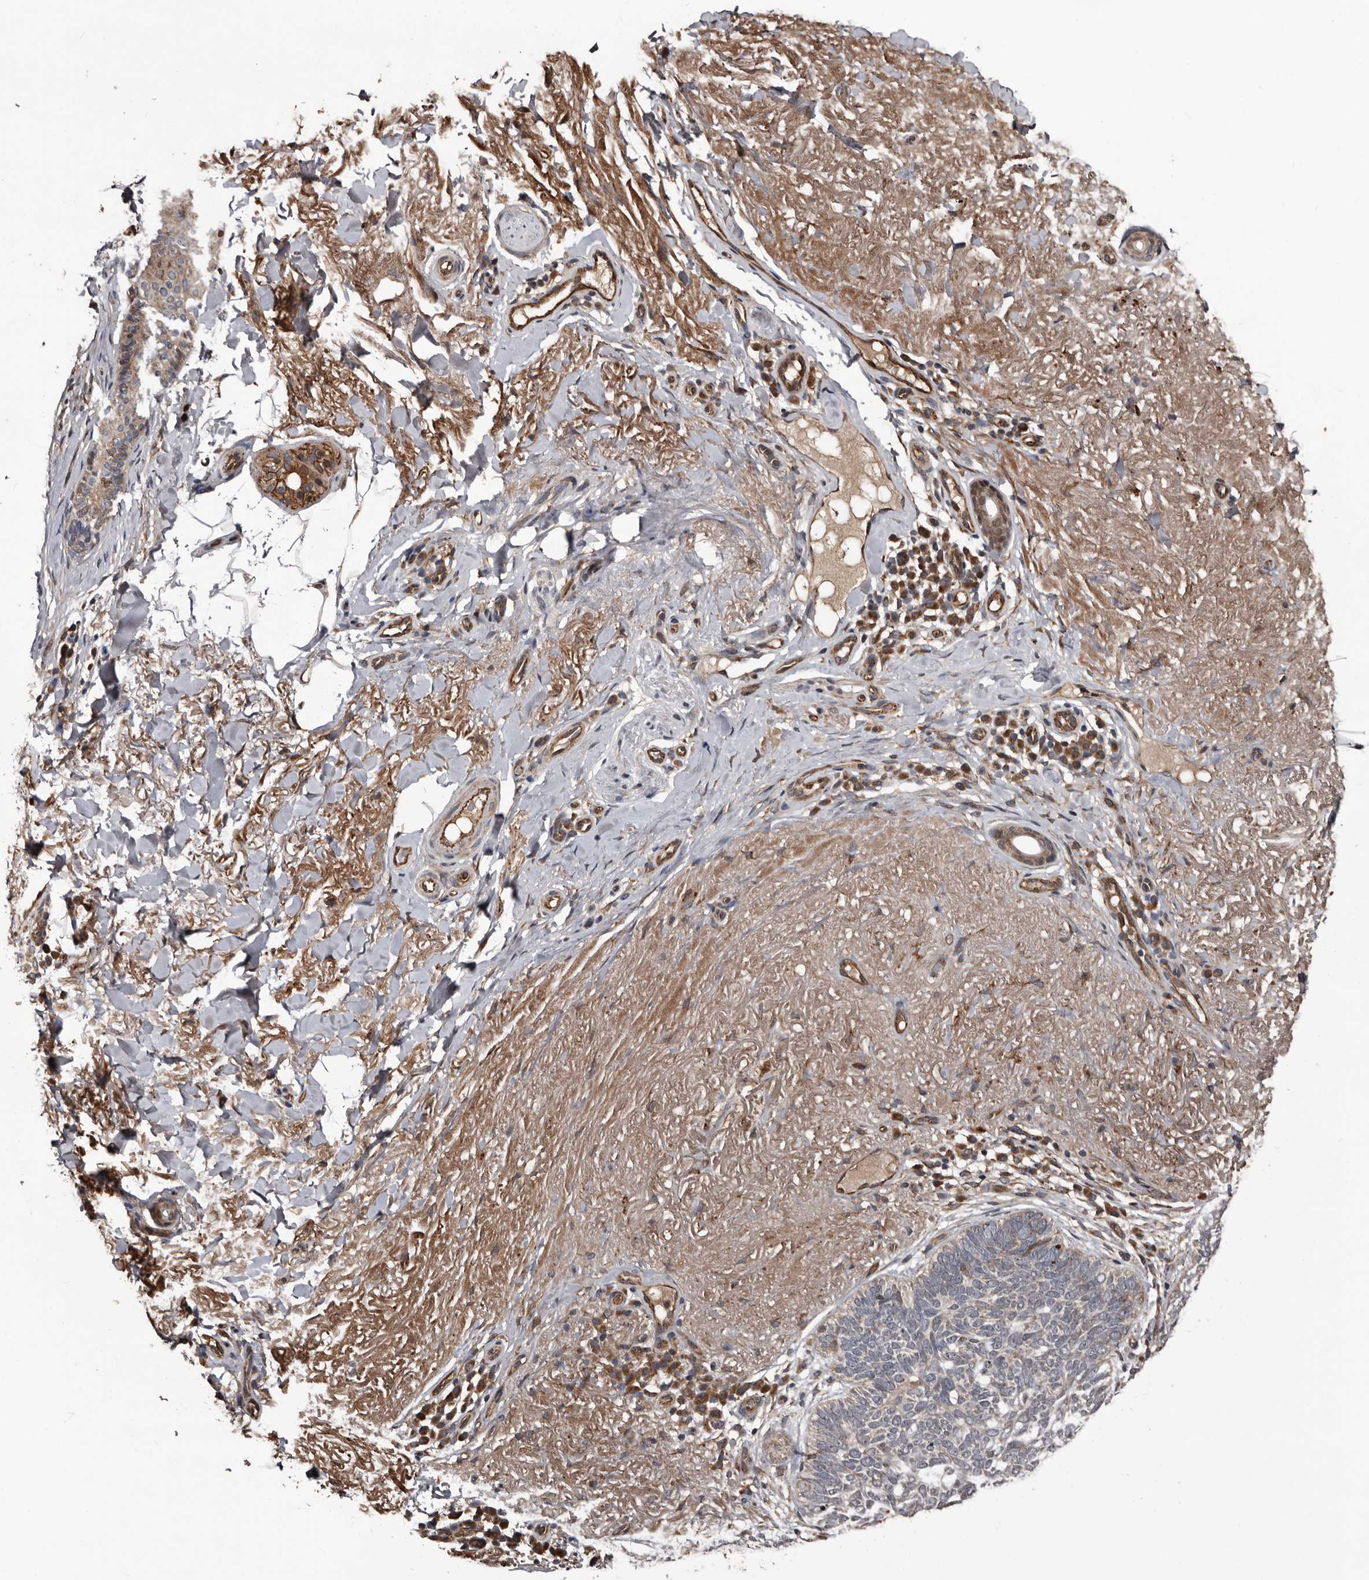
{"staining": {"intensity": "weak", "quantity": "25%-75%", "location": "cytoplasmic/membranous"}, "tissue": "skin cancer", "cell_type": "Tumor cells", "image_type": "cancer", "snomed": [{"axis": "morphology", "description": "Basal cell carcinoma"}, {"axis": "topography", "description": "Skin"}], "caption": "This is a photomicrograph of IHC staining of skin cancer, which shows weak expression in the cytoplasmic/membranous of tumor cells.", "gene": "SERTAD4", "patient": {"sex": "female", "age": 85}}